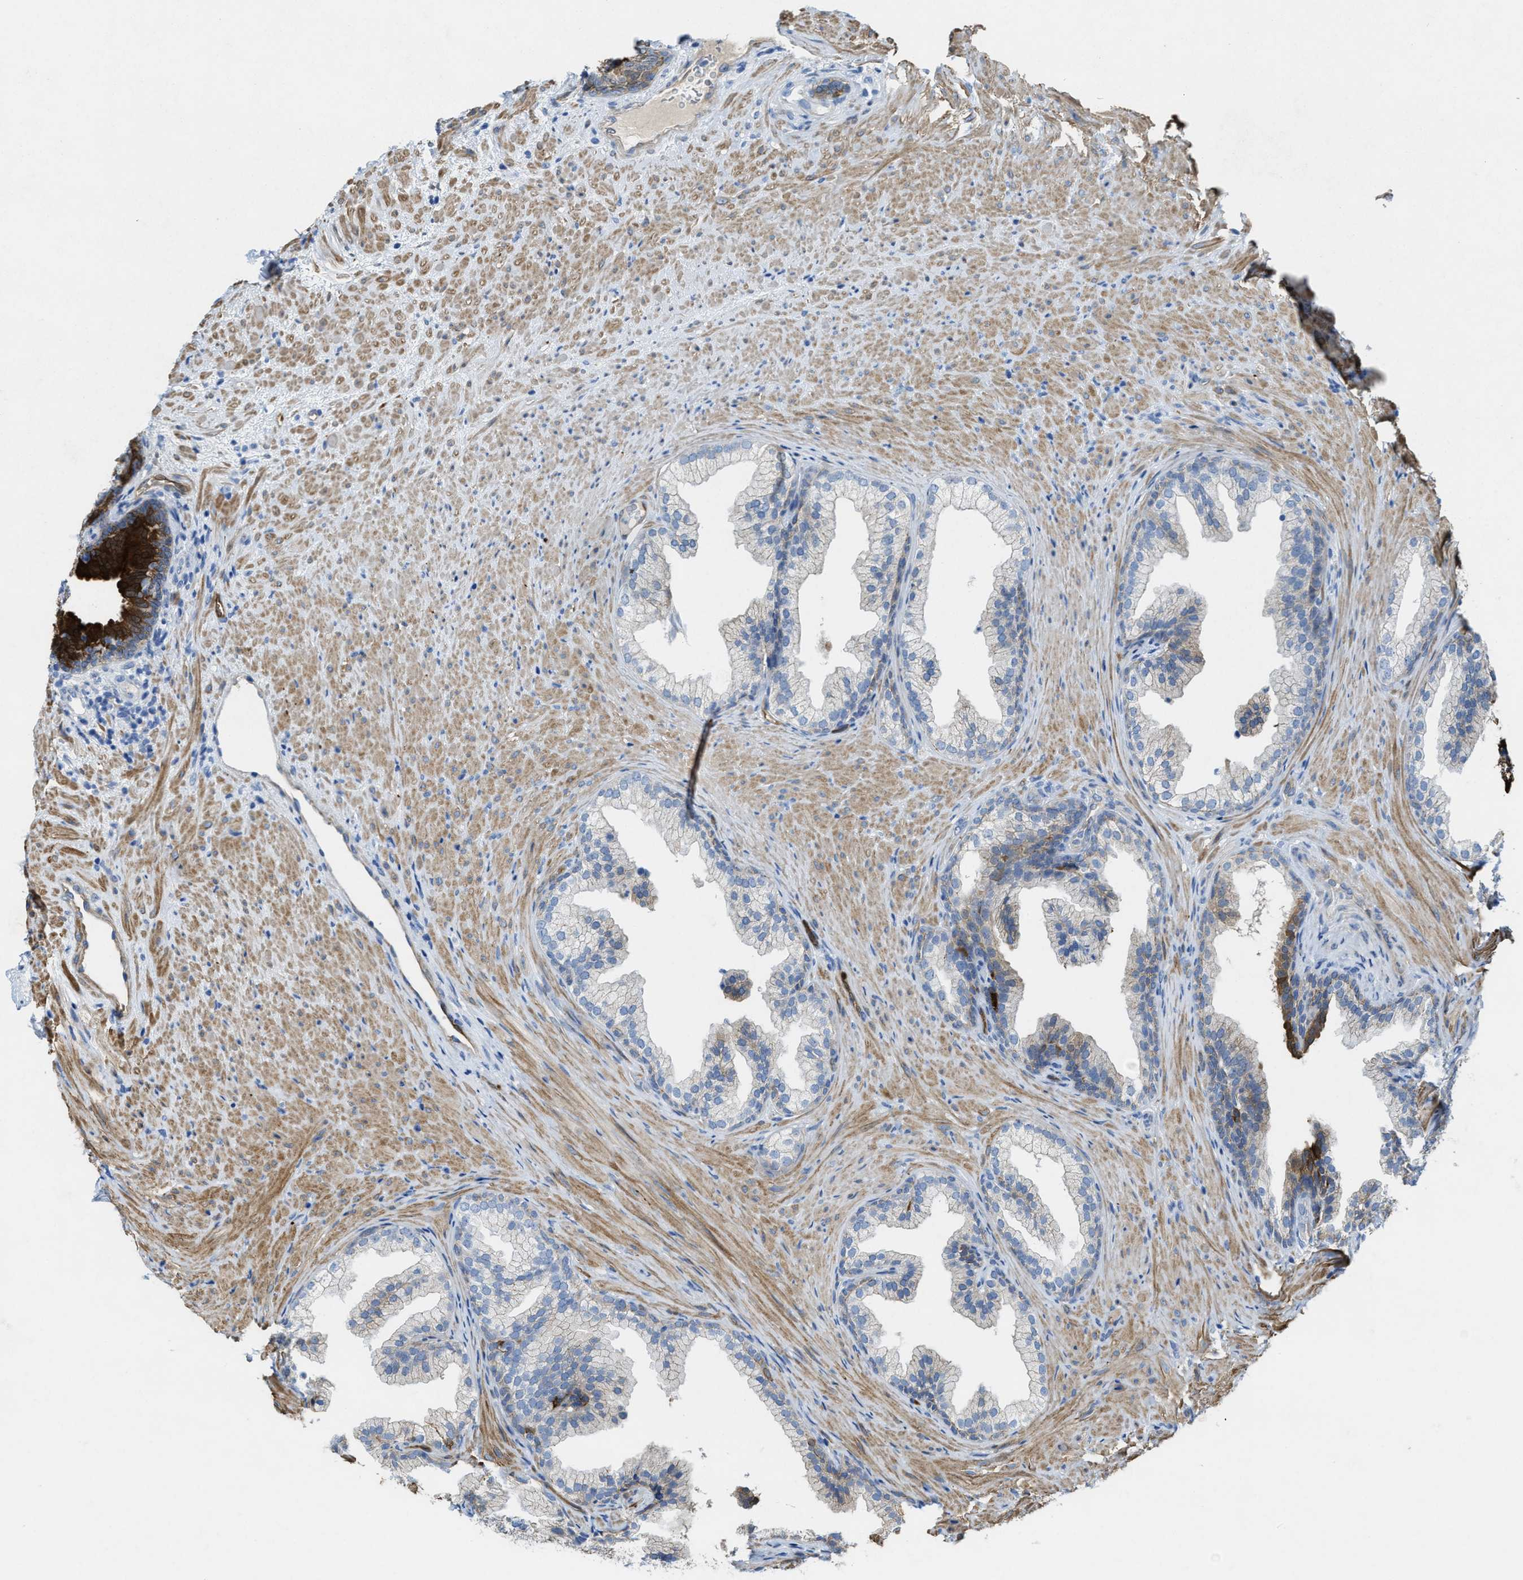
{"staining": {"intensity": "moderate", "quantity": "<25%", "location": "cytoplasmic/membranous"}, "tissue": "prostate", "cell_type": "Glandular cells", "image_type": "normal", "snomed": [{"axis": "morphology", "description": "Normal tissue, NOS"}, {"axis": "topography", "description": "Prostate"}], "caption": "Immunohistochemistry (IHC) of normal prostate shows low levels of moderate cytoplasmic/membranous positivity in approximately <25% of glandular cells.", "gene": "ASS1", "patient": {"sex": "male", "age": 76}}